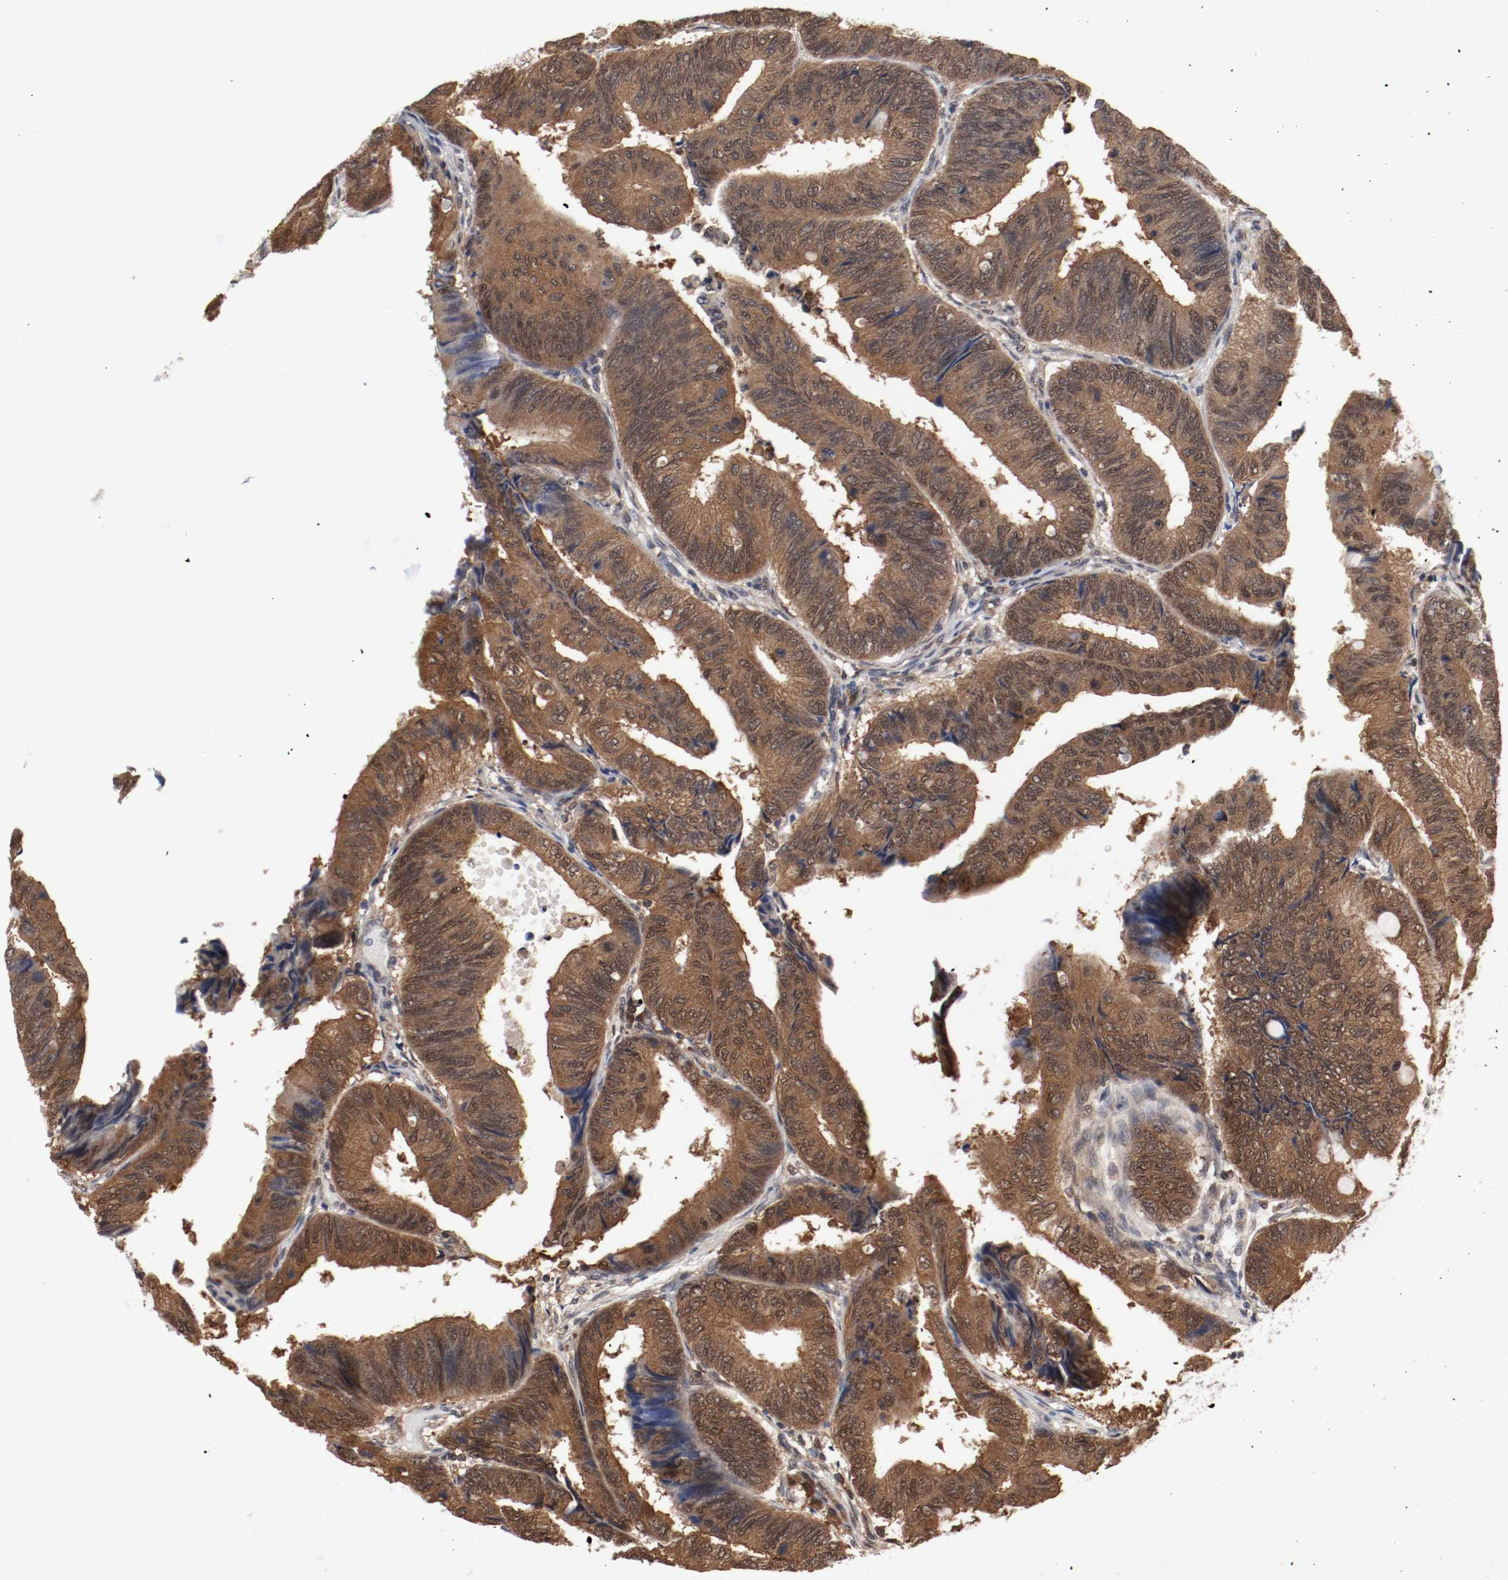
{"staining": {"intensity": "moderate", "quantity": ">75%", "location": "cytoplasmic/membranous,nuclear"}, "tissue": "colorectal cancer", "cell_type": "Tumor cells", "image_type": "cancer", "snomed": [{"axis": "morphology", "description": "Normal tissue, NOS"}, {"axis": "morphology", "description": "Adenocarcinoma, NOS"}, {"axis": "topography", "description": "Rectum"}, {"axis": "topography", "description": "Peripheral nerve tissue"}], "caption": "Immunohistochemical staining of colorectal adenocarcinoma demonstrates medium levels of moderate cytoplasmic/membranous and nuclear protein staining in about >75% of tumor cells.", "gene": "AFG3L2", "patient": {"sex": "male", "age": 92}}